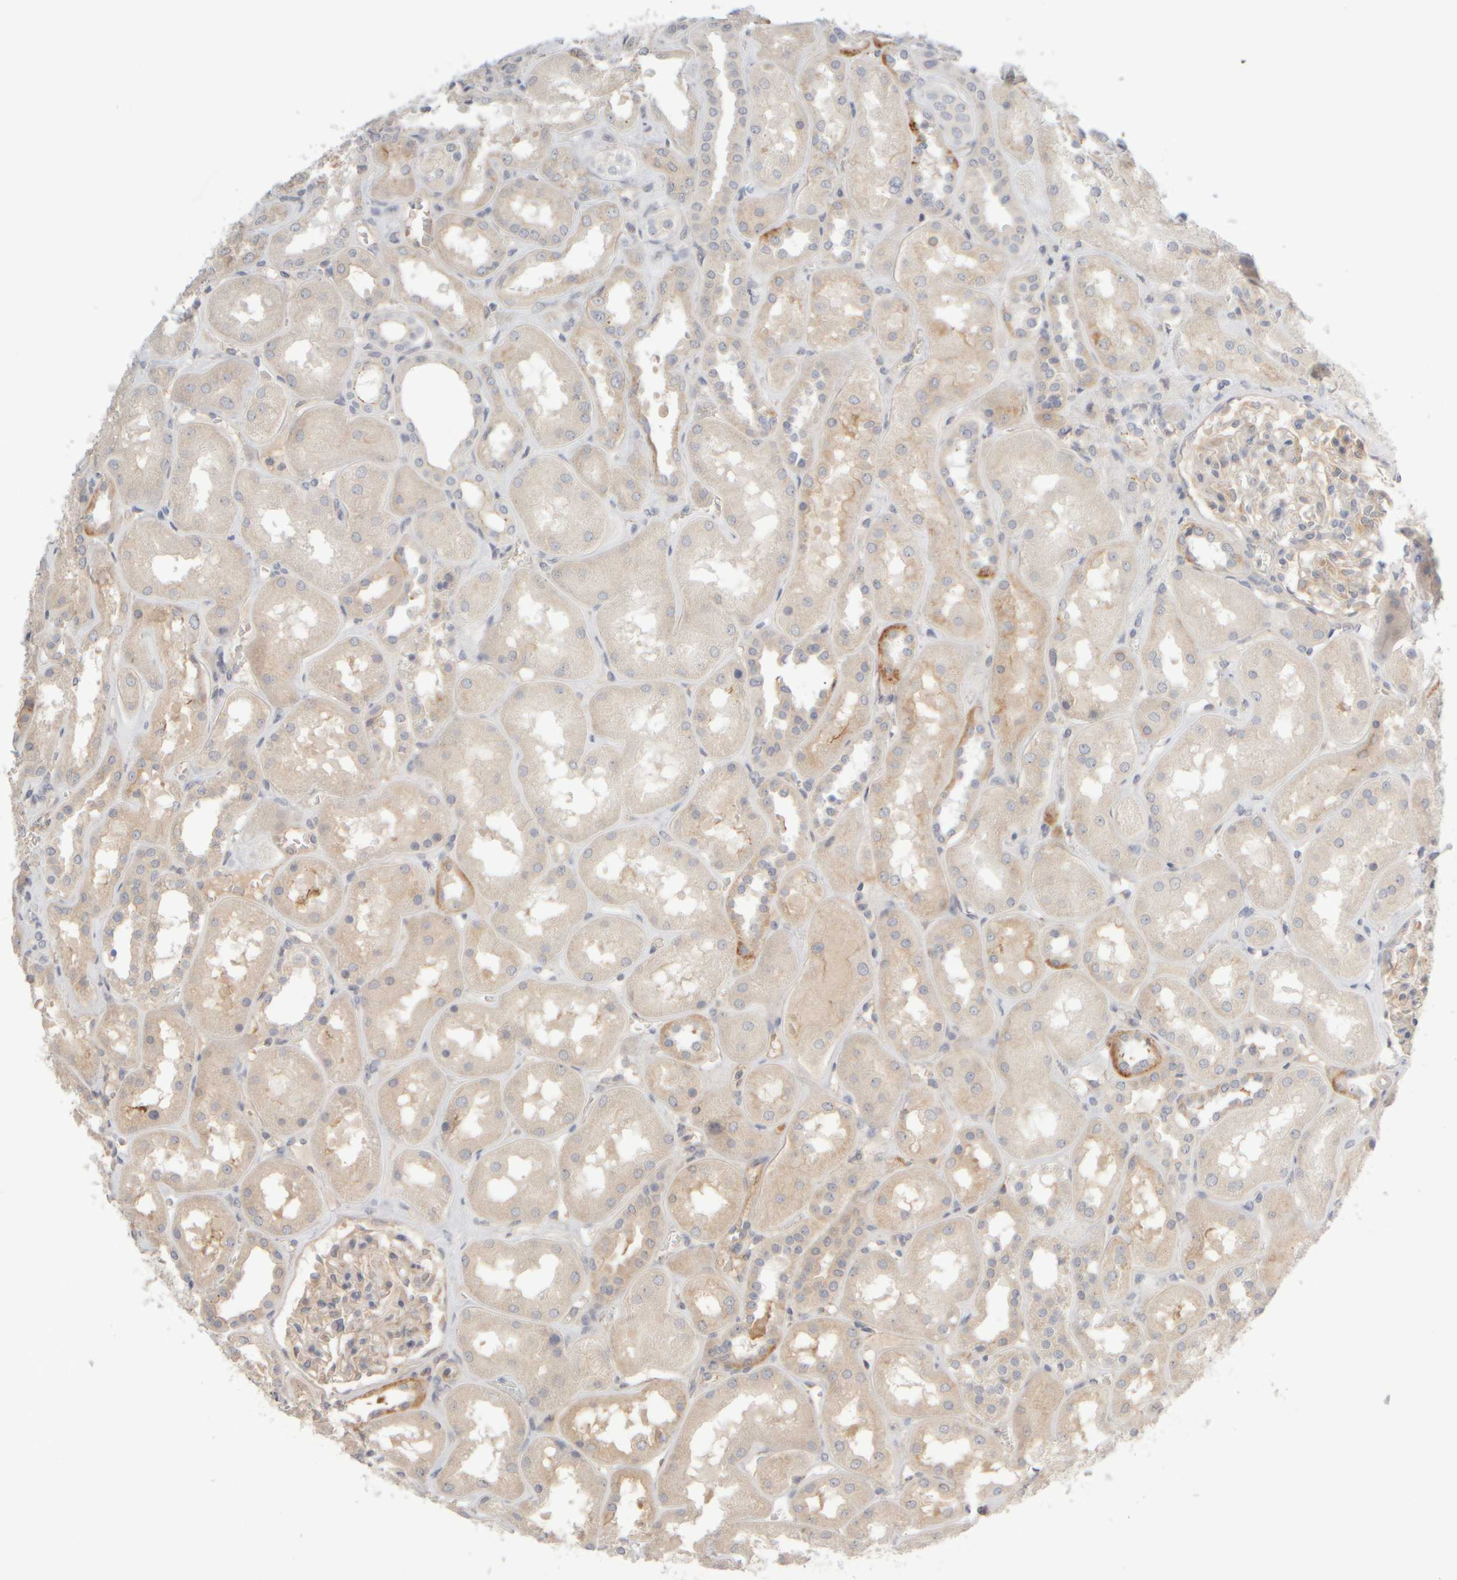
{"staining": {"intensity": "weak", "quantity": "25%-75%", "location": "cytoplasmic/membranous"}, "tissue": "kidney", "cell_type": "Cells in glomeruli", "image_type": "normal", "snomed": [{"axis": "morphology", "description": "Normal tissue, NOS"}, {"axis": "topography", "description": "Kidney"}], "caption": "The immunohistochemical stain shows weak cytoplasmic/membranous positivity in cells in glomeruli of benign kidney. The staining was performed using DAB (3,3'-diaminobenzidine), with brown indicating positive protein expression. Nuclei are stained blue with hematoxylin.", "gene": "GOPC", "patient": {"sex": "male", "age": 70}}